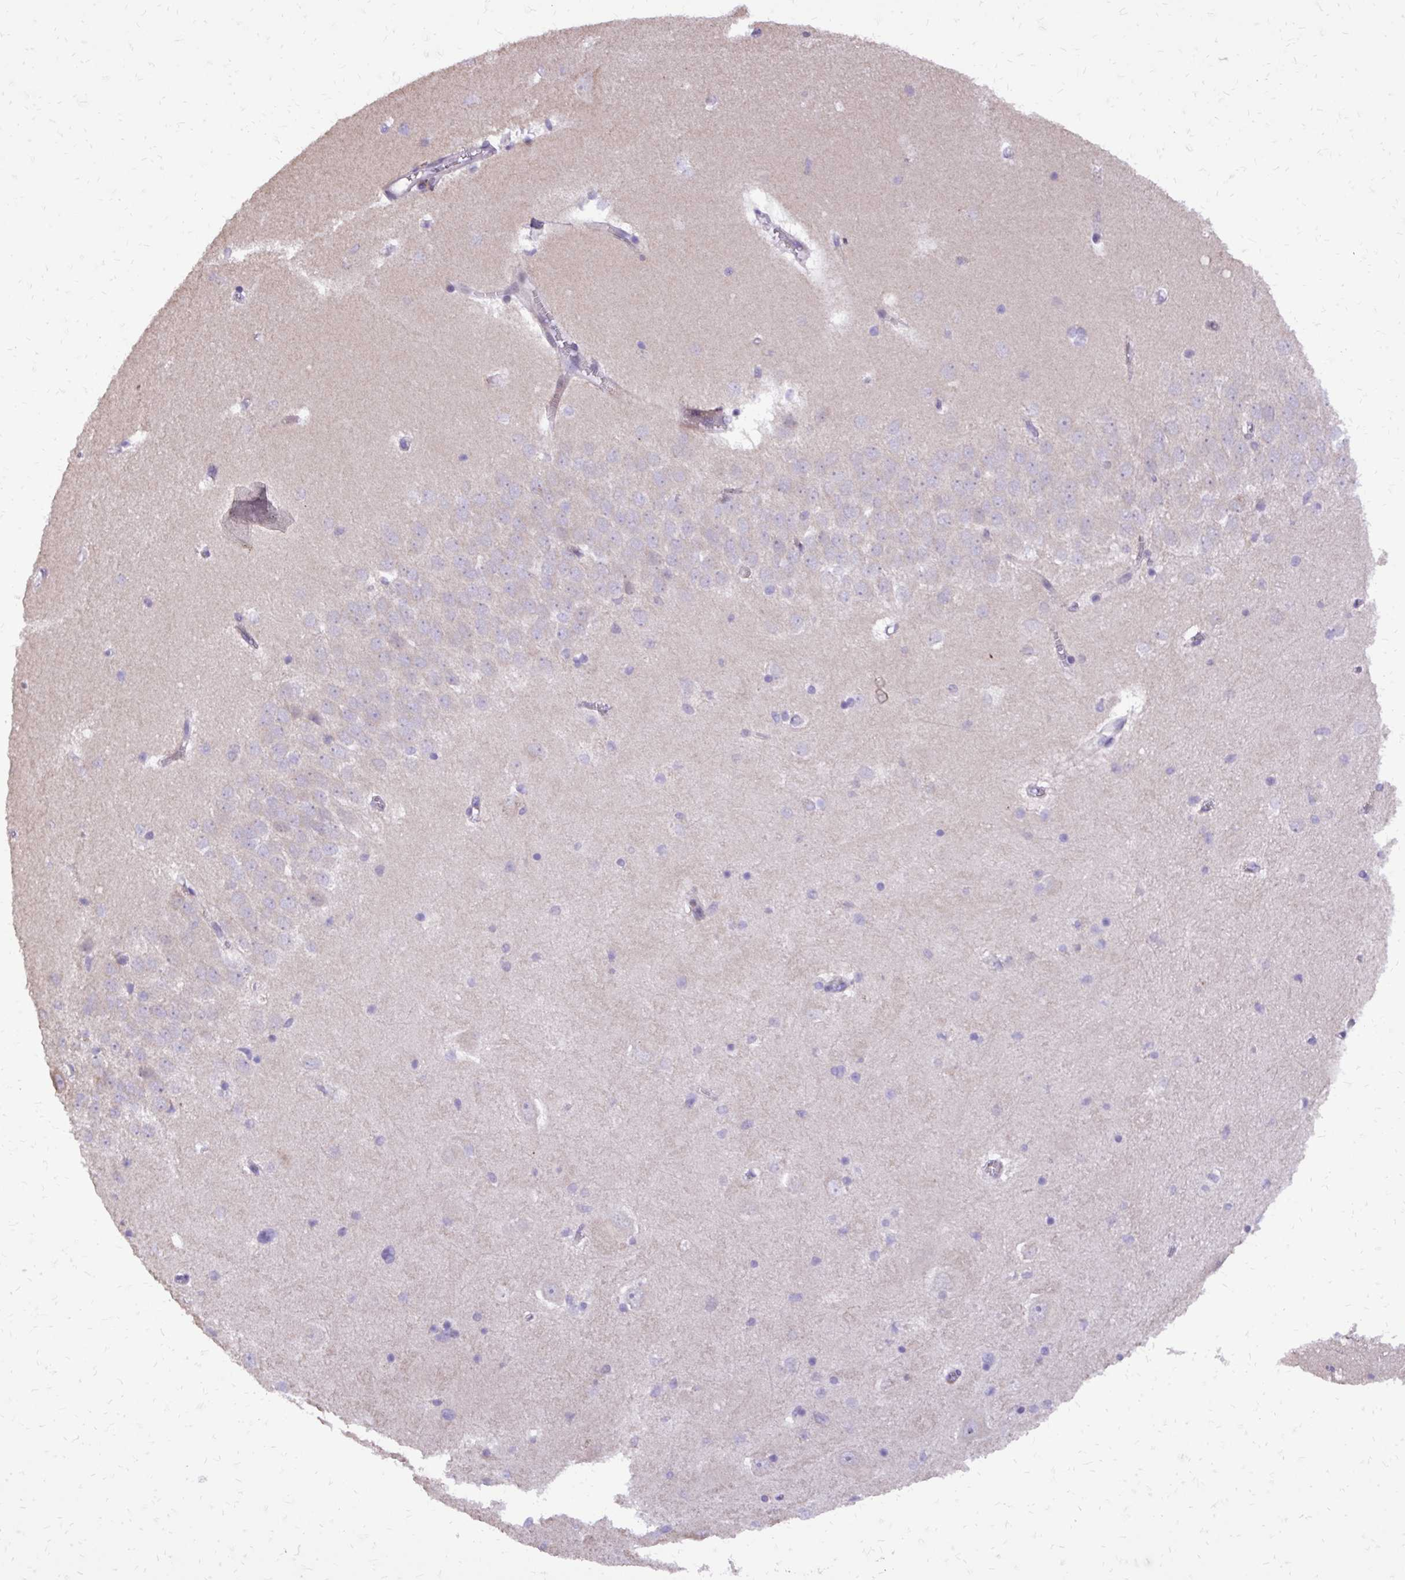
{"staining": {"intensity": "negative", "quantity": "none", "location": "none"}, "tissue": "hippocampus", "cell_type": "Glial cells", "image_type": "normal", "snomed": [{"axis": "morphology", "description": "Normal tissue, NOS"}, {"axis": "topography", "description": "Hippocampus"}], "caption": "Glial cells show no significant protein staining in normal hippocampus. (Brightfield microscopy of DAB immunohistochemistry at high magnification).", "gene": "ABCC3", "patient": {"sex": "male", "age": 58}}